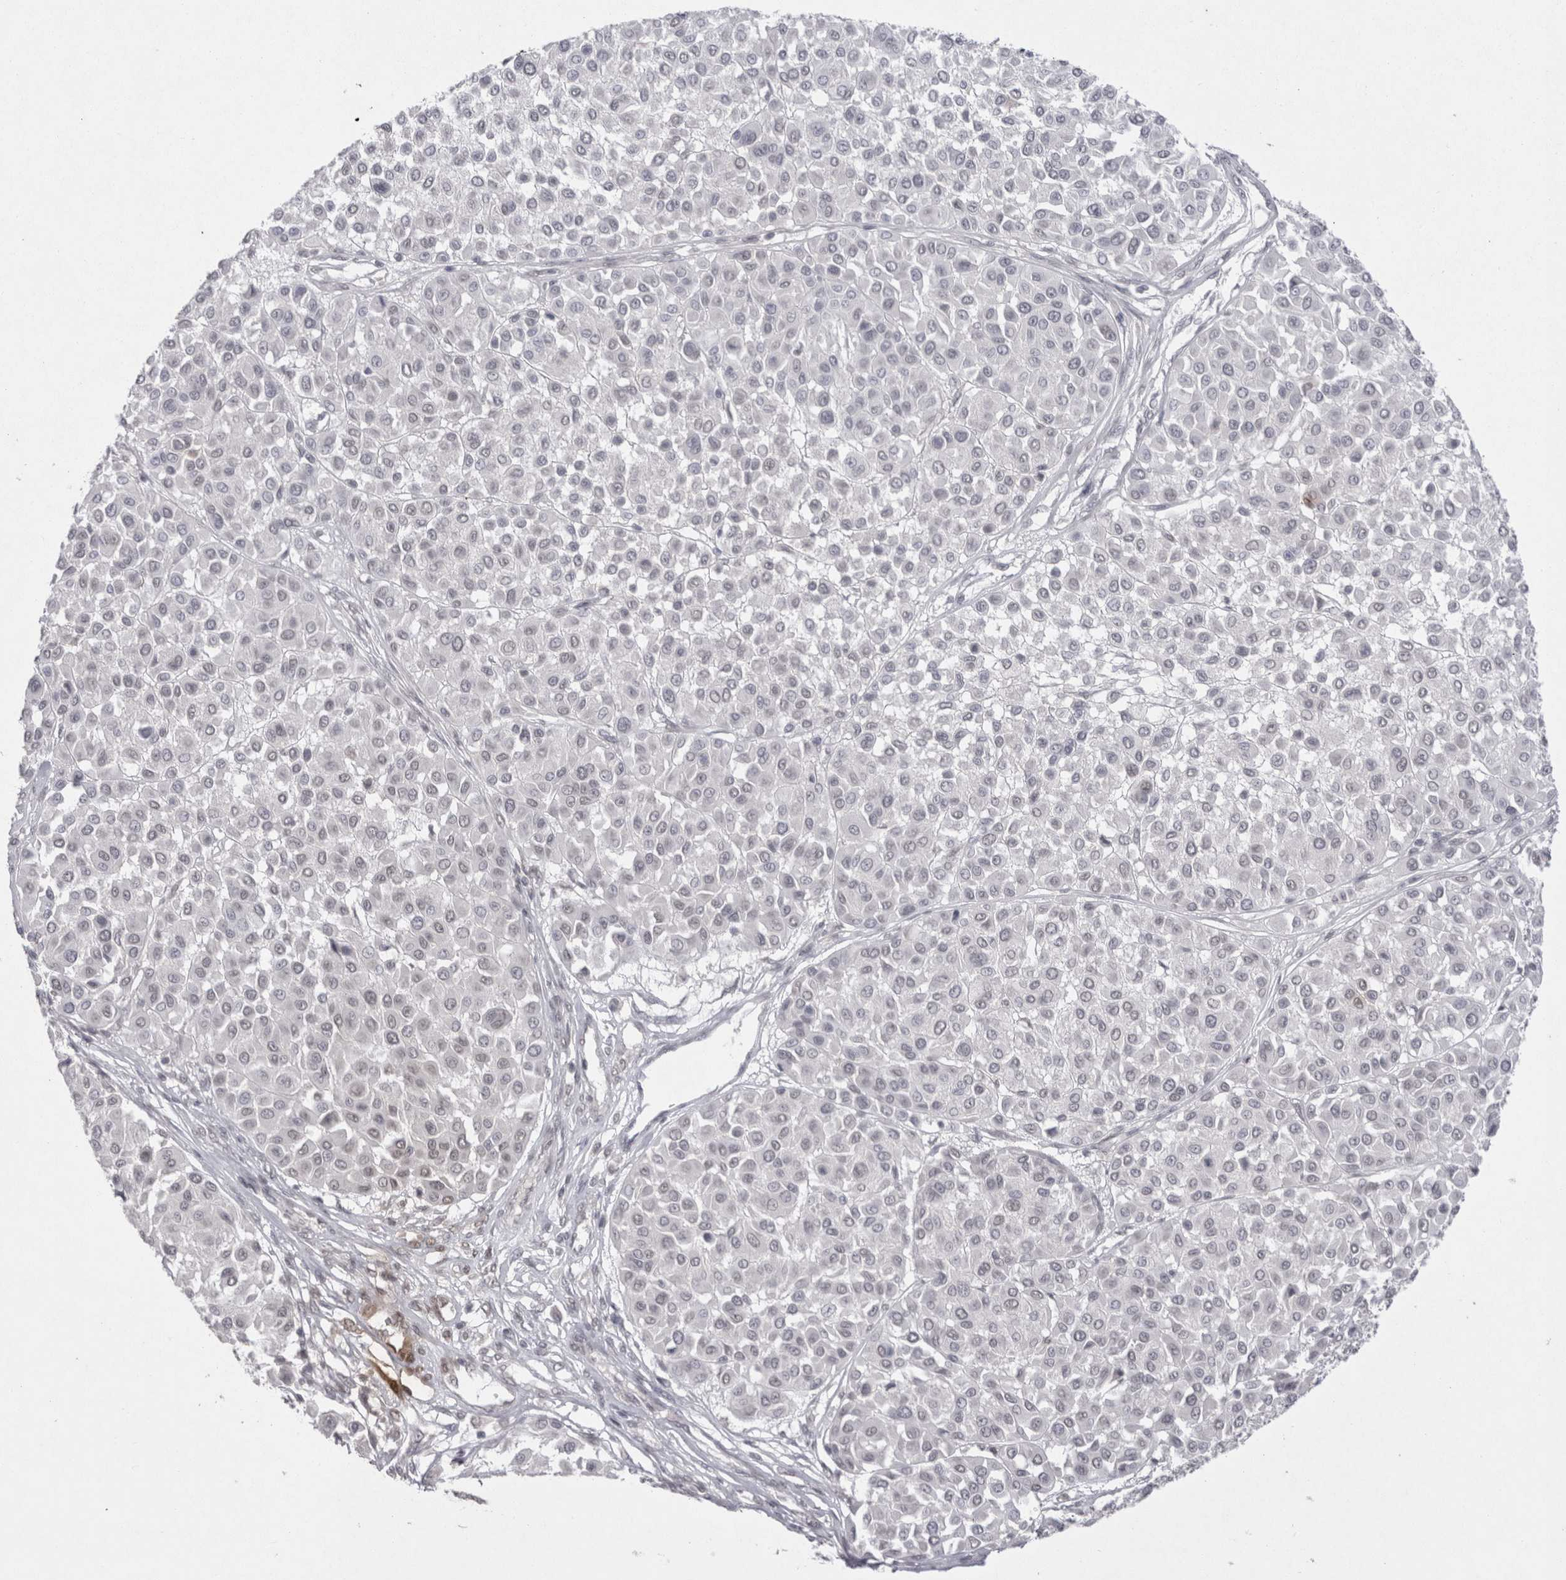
{"staining": {"intensity": "negative", "quantity": "none", "location": "none"}, "tissue": "melanoma", "cell_type": "Tumor cells", "image_type": "cancer", "snomed": [{"axis": "morphology", "description": "Malignant melanoma, Metastatic site"}, {"axis": "topography", "description": "Soft tissue"}], "caption": "Melanoma was stained to show a protein in brown. There is no significant positivity in tumor cells.", "gene": "DDX4", "patient": {"sex": "male", "age": 41}}